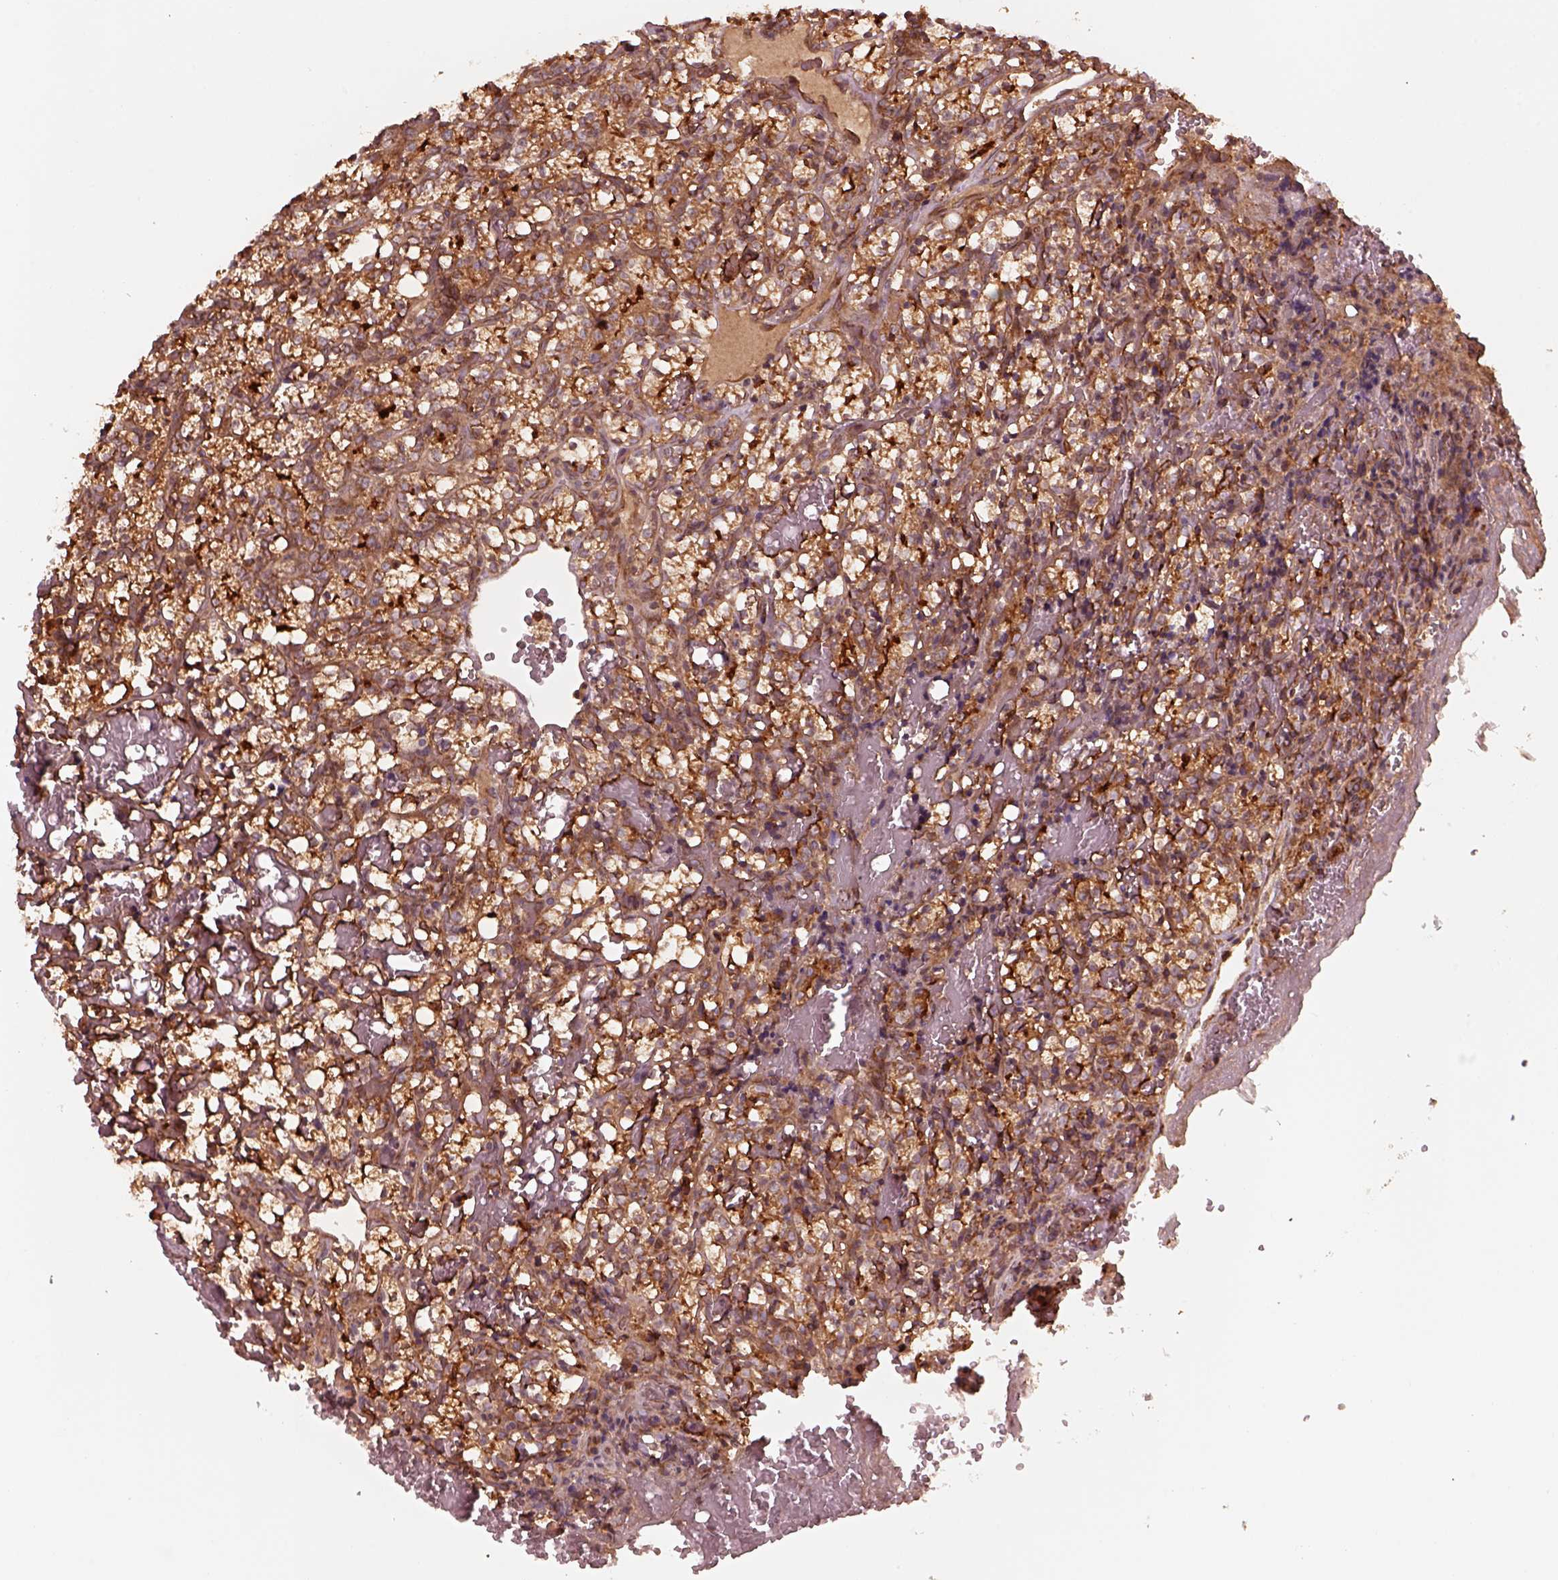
{"staining": {"intensity": "moderate", "quantity": ">75%", "location": "cytoplasmic/membranous"}, "tissue": "renal cancer", "cell_type": "Tumor cells", "image_type": "cancer", "snomed": [{"axis": "morphology", "description": "Adenocarcinoma, NOS"}, {"axis": "topography", "description": "Kidney"}], "caption": "High-magnification brightfield microscopy of renal cancer (adenocarcinoma) stained with DAB (3,3'-diaminobenzidine) (brown) and counterstained with hematoxylin (blue). tumor cells exhibit moderate cytoplasmic/membranous positivity is present in approximately>75% of cells.", "gene": "PIK3R2", "patient": {"sex": "female", "age": 69}}